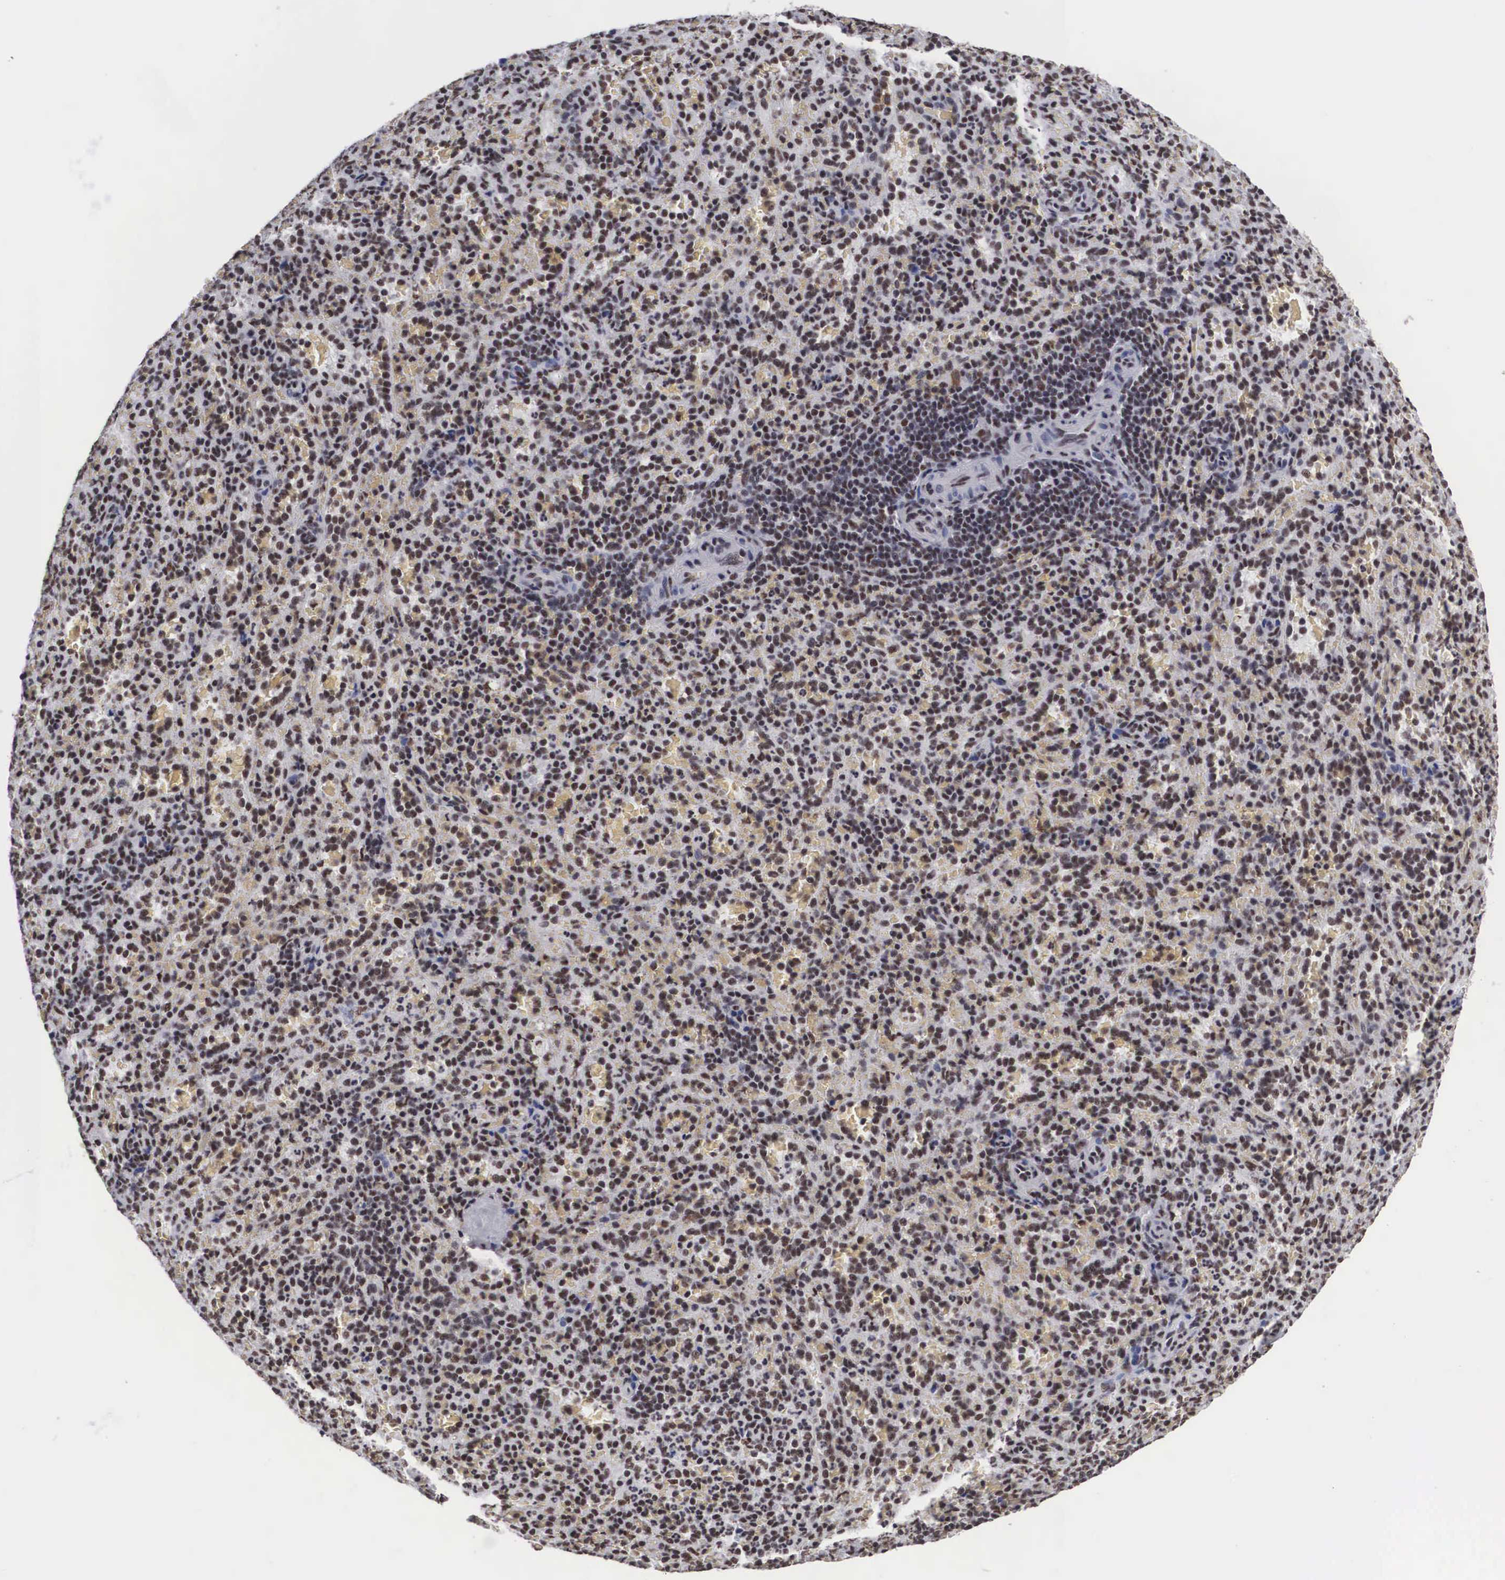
{"staining": {"intensity": "moderate", "quantity": "25%-75%", "location": "nuclear"}, "tissue": "spleen", "cell_type": "Cells in red pulp", "image_type": "normal", "snomed": [{"axis": "morphology", "description": "Normal tissue, NOS"}, {"axis": "topography", "description": "Spleen"}], "caption": "IHC image of unremarkable human spleen stained for a protein (brown), which displays medium levels of moderate nuclear expression in about 25%-75% of cells in red pulp.", "gene": "ACIN1", "patient": {"sex": "female", "age": 21}}